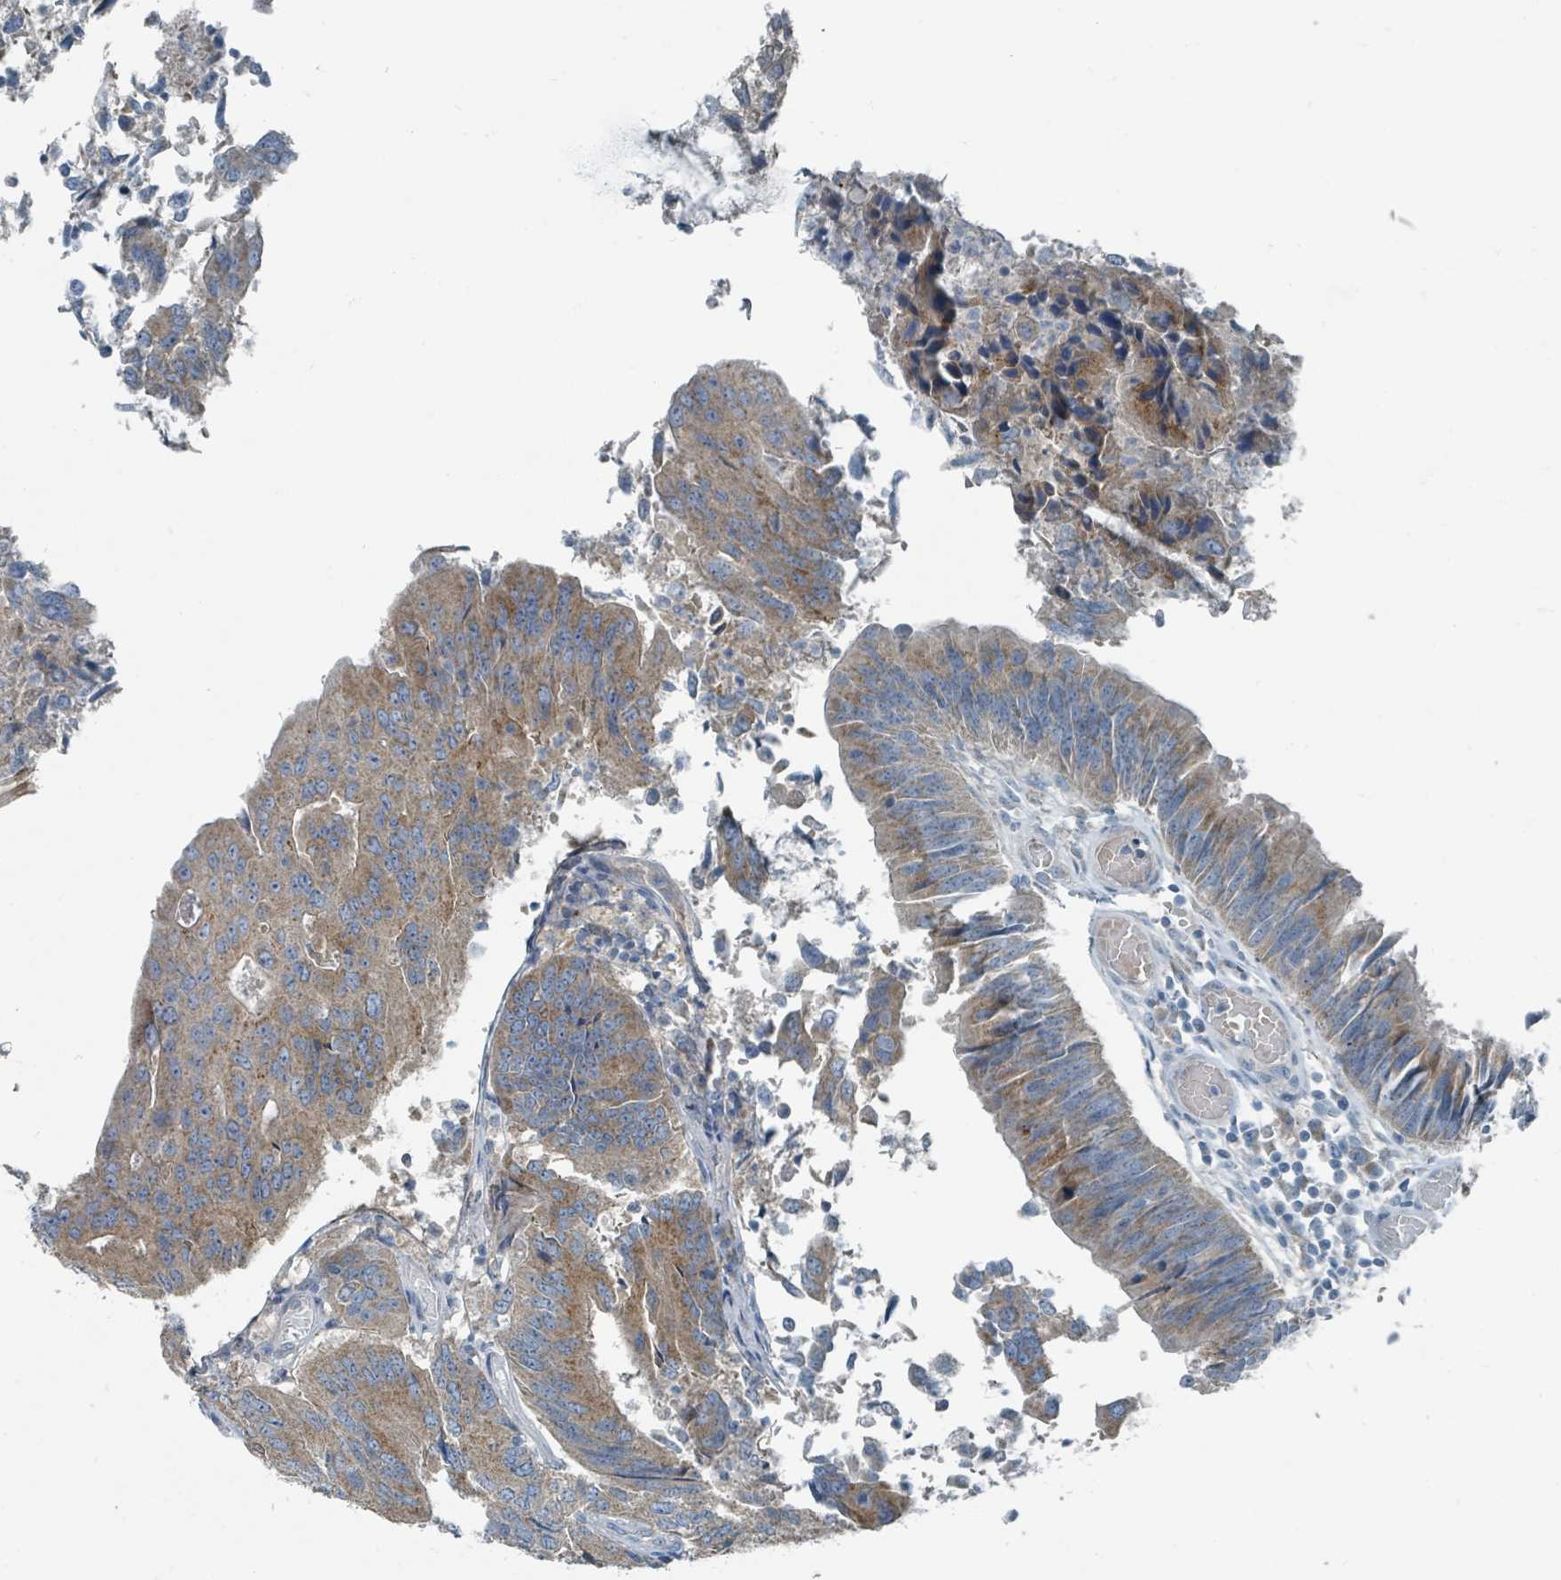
{"staining": {"intensity": "moderate", "quantity": ">75%", "location": "cytoplasmic/membranous"}, "tissue": "colorectal cancer", "cell_type": "Tumor cells", "image_type": "cancer", "snomed": [{"axis": "morphology", "description": "Adenocarcinoma, NOS"}, {"axis": "topography", "description": "Colon"}], "caption": "Colorectal adenocarcinoma stained for a protein shows moderate cytoplasmic/membranous positivity in tumor cells.", "gene": "RASA4", "patient": {"sex": "female", "age": 67}}